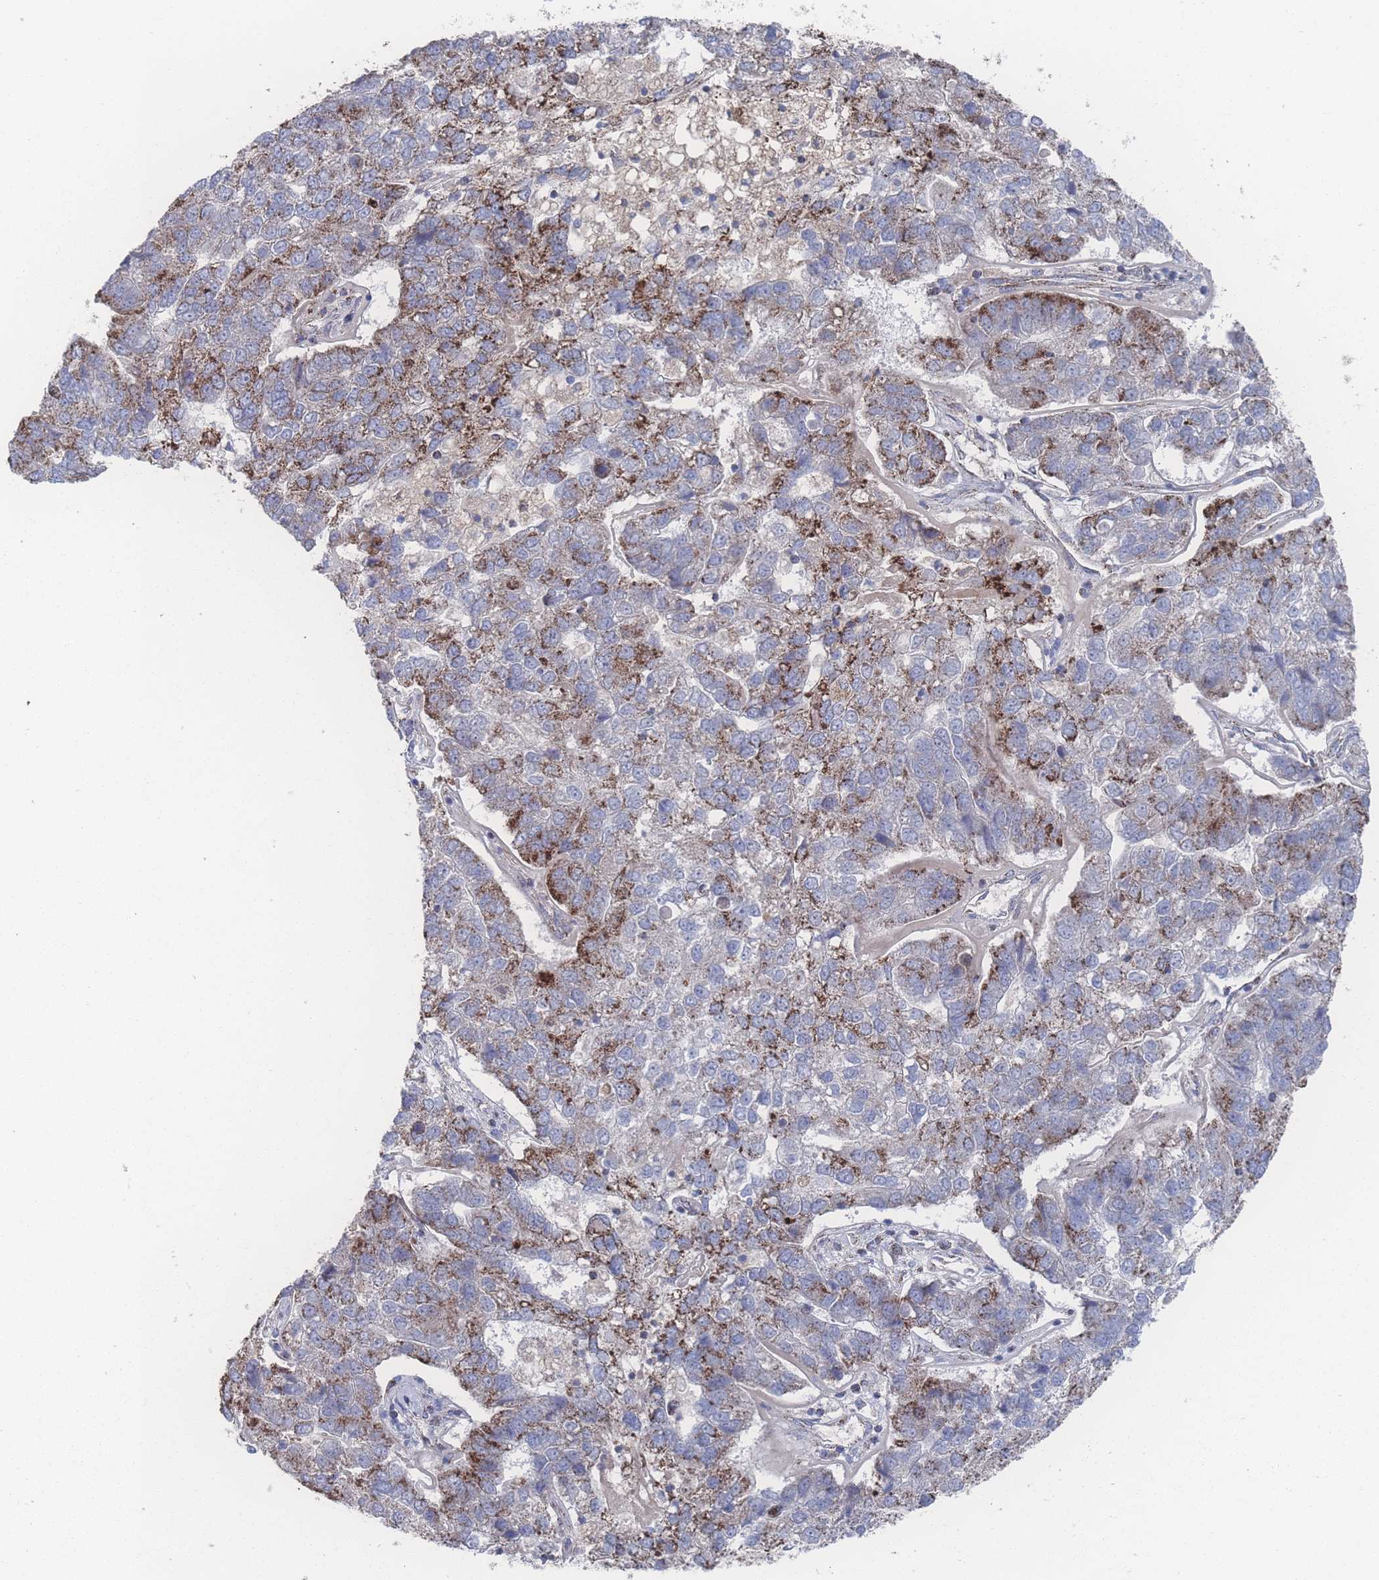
{"staining": {"intensity": "strong", "quantity": "25%-75%", "location": "cytoplasmic/membranous"}, "tissue": "pancreatic cancer", "cell_type": "Tumor cells", "image_type": "cancer", "snomed": [{"axis": "morphology", "description": "Adenocarcinoma, NOS"}, {"axis": "topography", "description": "Pancreas"}], "caption": "Immunohistochemistry (IHC) of human pancreatic adenocarcinoma reveals high levels of strong cytoplasmic/membranous expression in about 25%-75% of tumor cells.", "gene": "PEX14", "patient": {"sex": "female", "age": 61}}